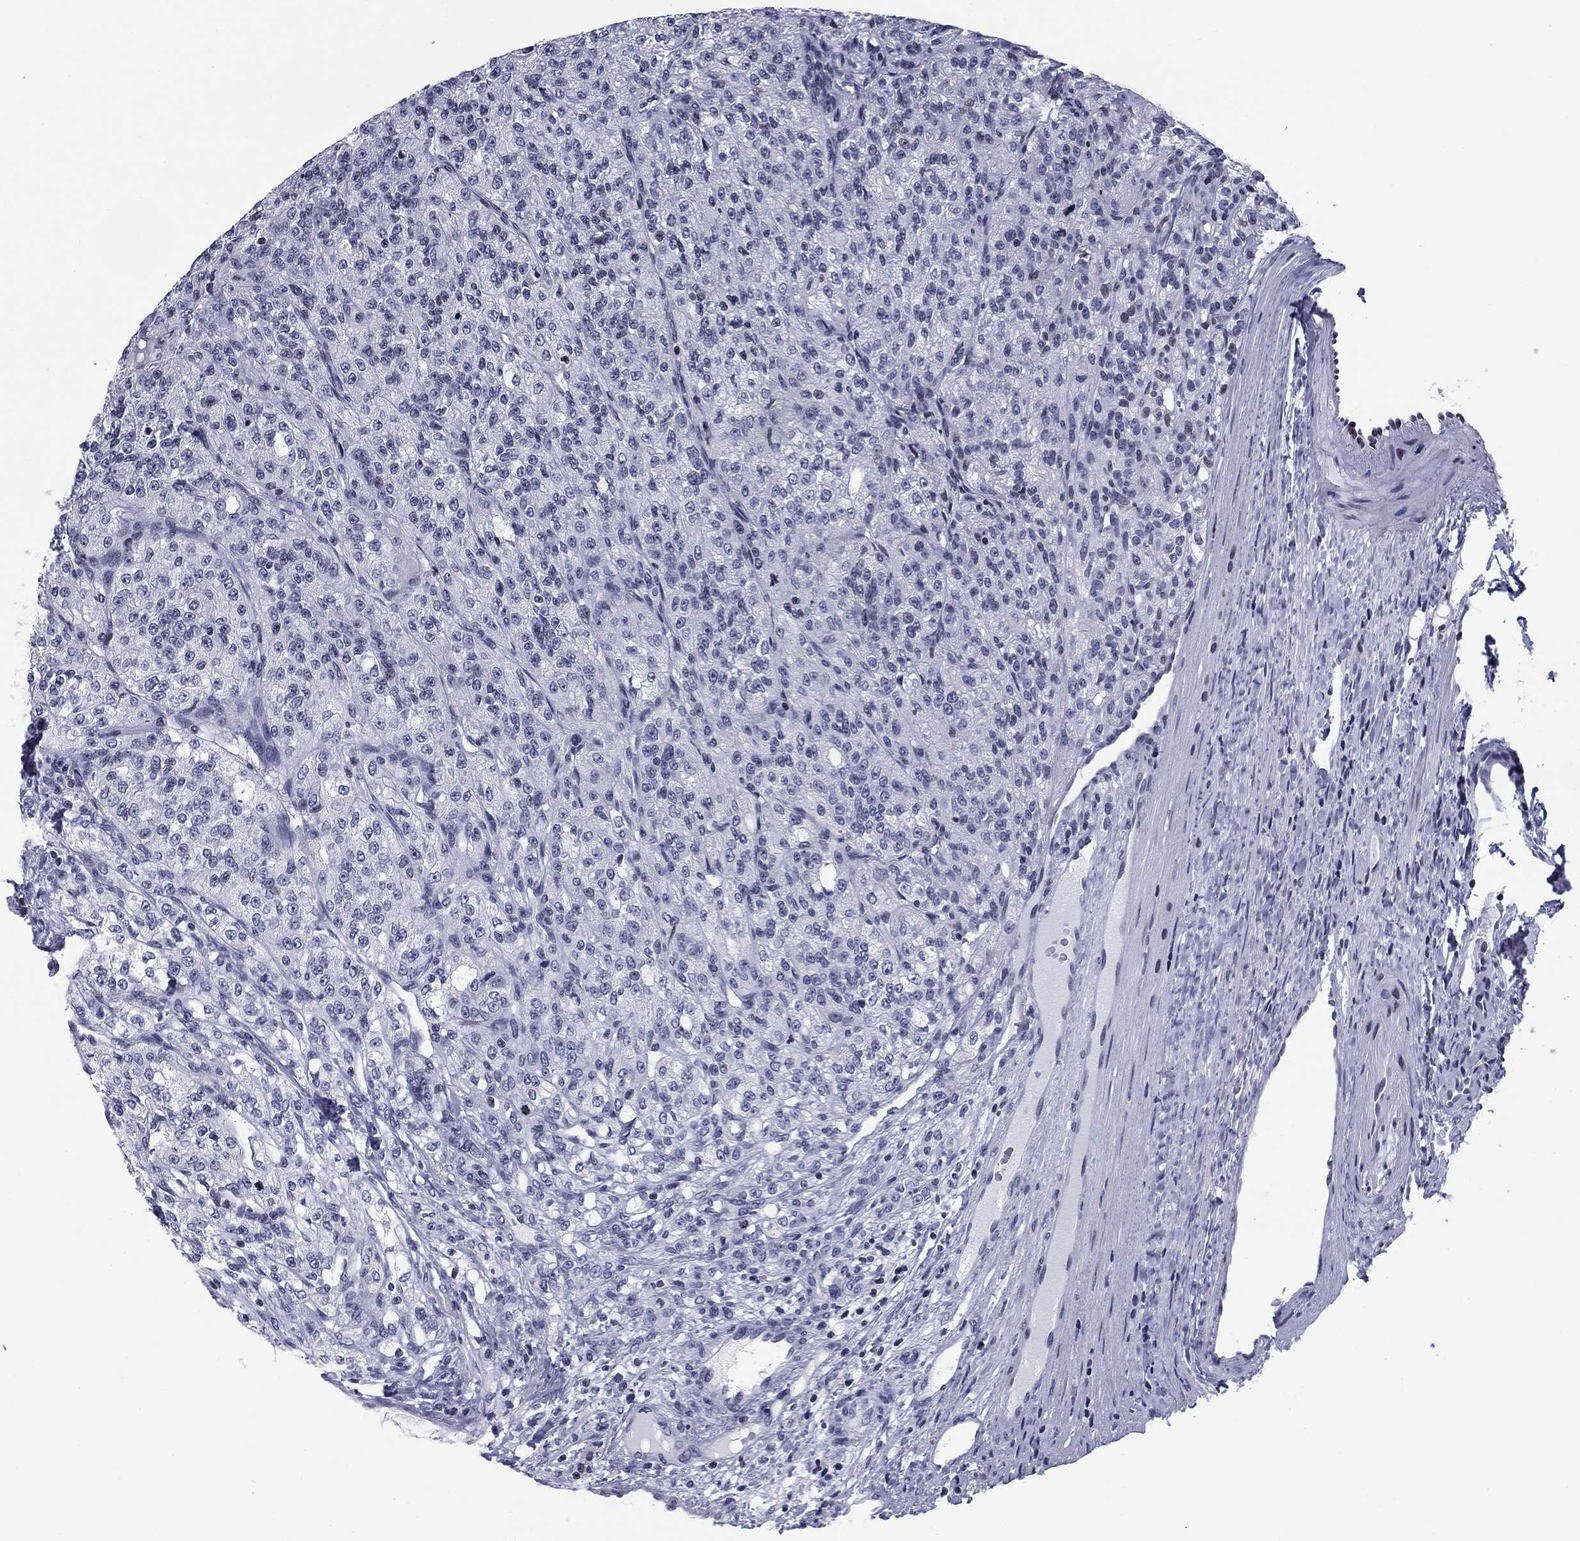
{"staining": {"intensity": "negative", "quantity": "none", "location": "none"}, "tissue": "renal cancer", "cell_type": "Tumor cells", "image_type": "cancer", "snomed": [{"axis": "morphology", "description": "Adenocarcinoma, NOS"}, {"axis": "topography", "description": "Kidney"}], "caption": "IHC of human adenocarcinoma (renal) reveals no positivity in tumor cells. (Immunohistochemistry, brightfield microscopy, high magnification).", "gene": "CCDC144A", "patient": {"sex": "female", "age": 63}}